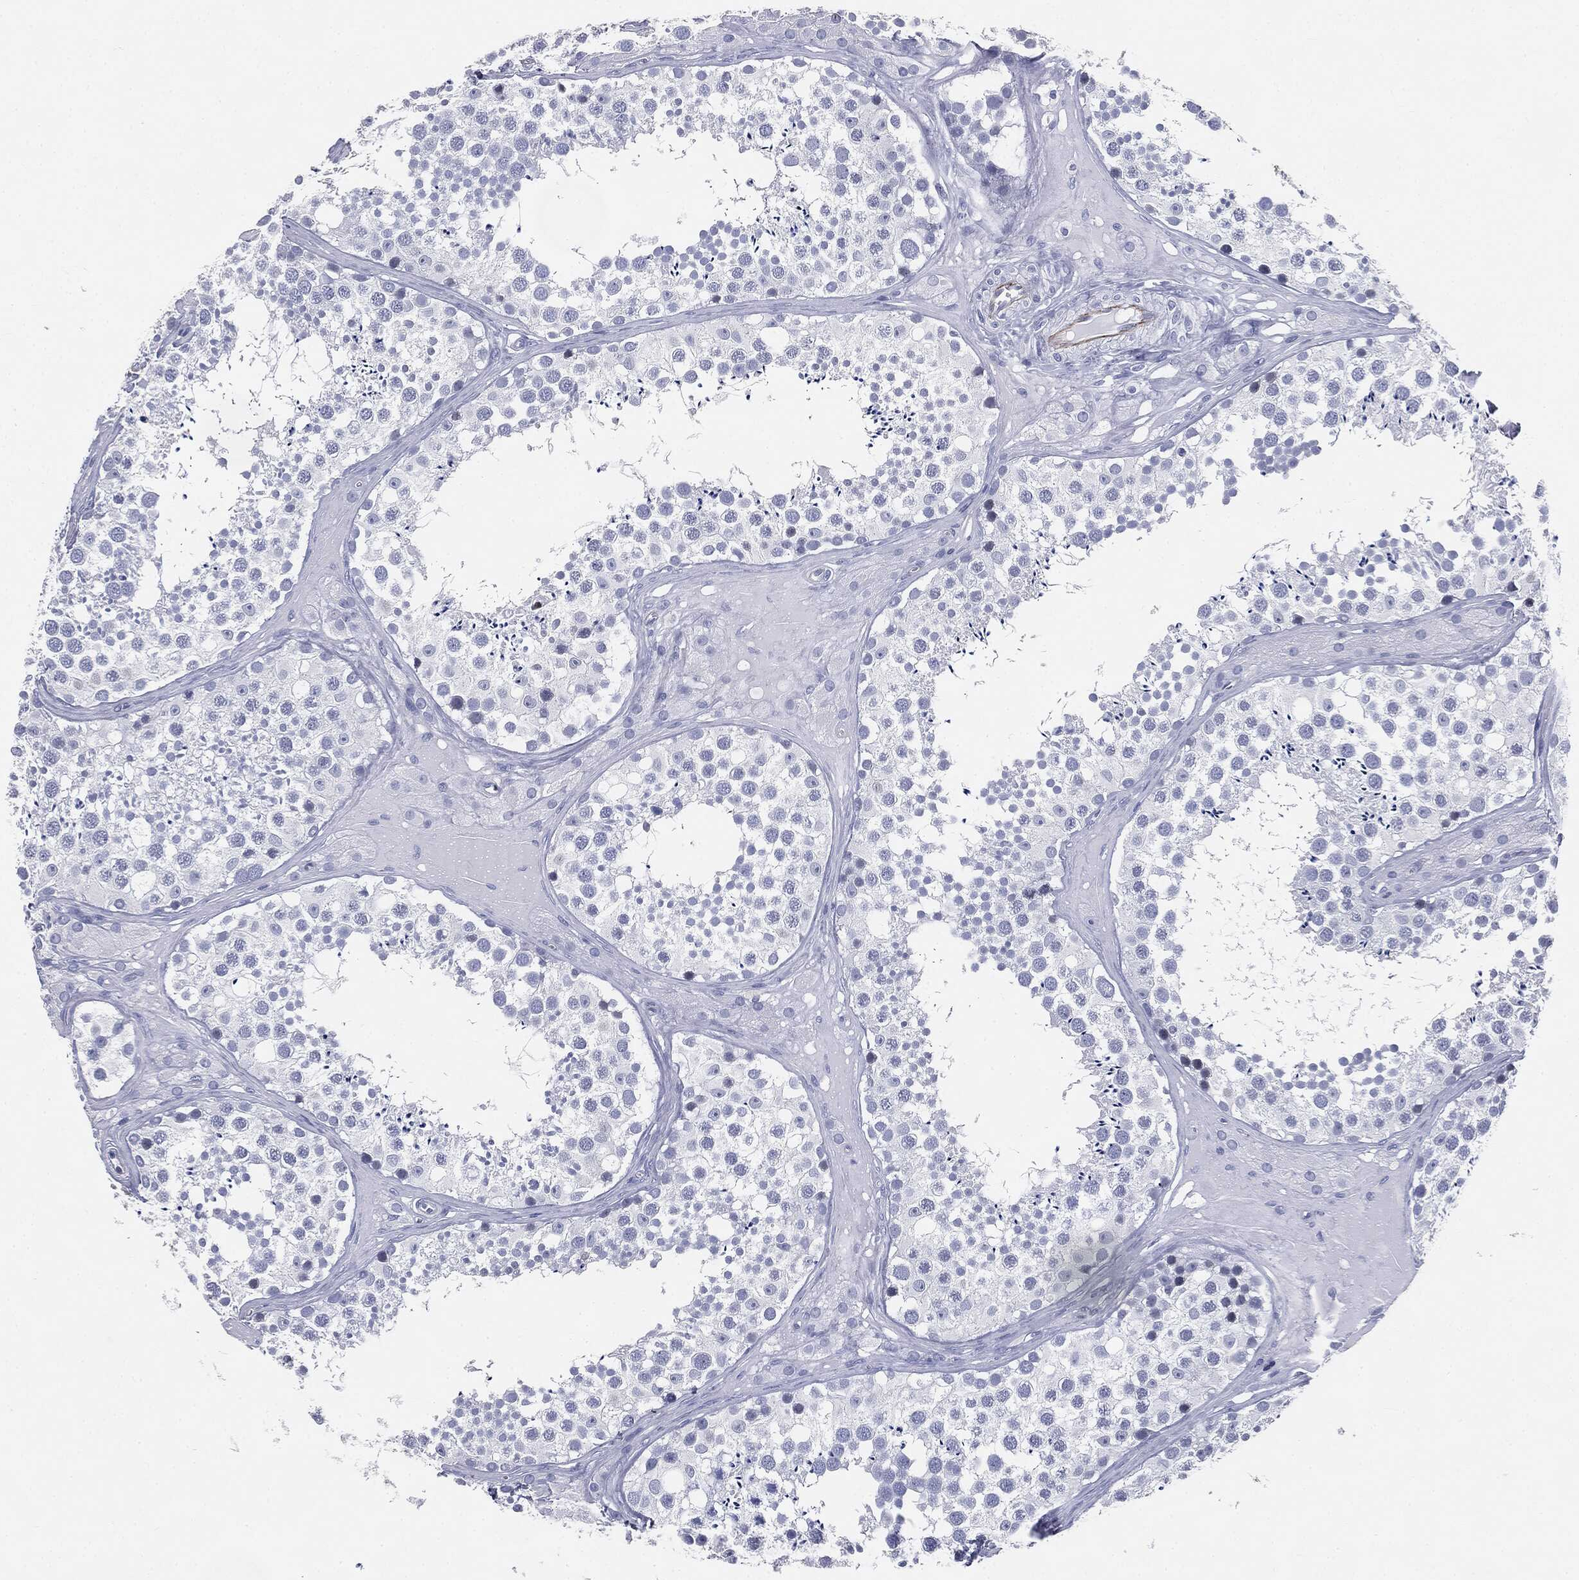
{"staining": {"intensity": "negative", "quantity": "none", "location": "none"}, "tissue": "testis", "cell_type": "Cells in seminiferous ducts", "image_type": "normal", "snomed": [{"axis": "morphology", "description": "Normal tissue, NOS"}, {"axis": "topography", "description": "Testis"}], "caption": "Photomicrograph shows no protein expression in cells in seminiferous ducts of normal testis. (DAB (3,3'-diaminobenzidine) immunohistochemistry visualized using brightfield microscopy, high magnification).", "gene": "MUC5AC", "patient": {"sex": "male", "age": 31}}